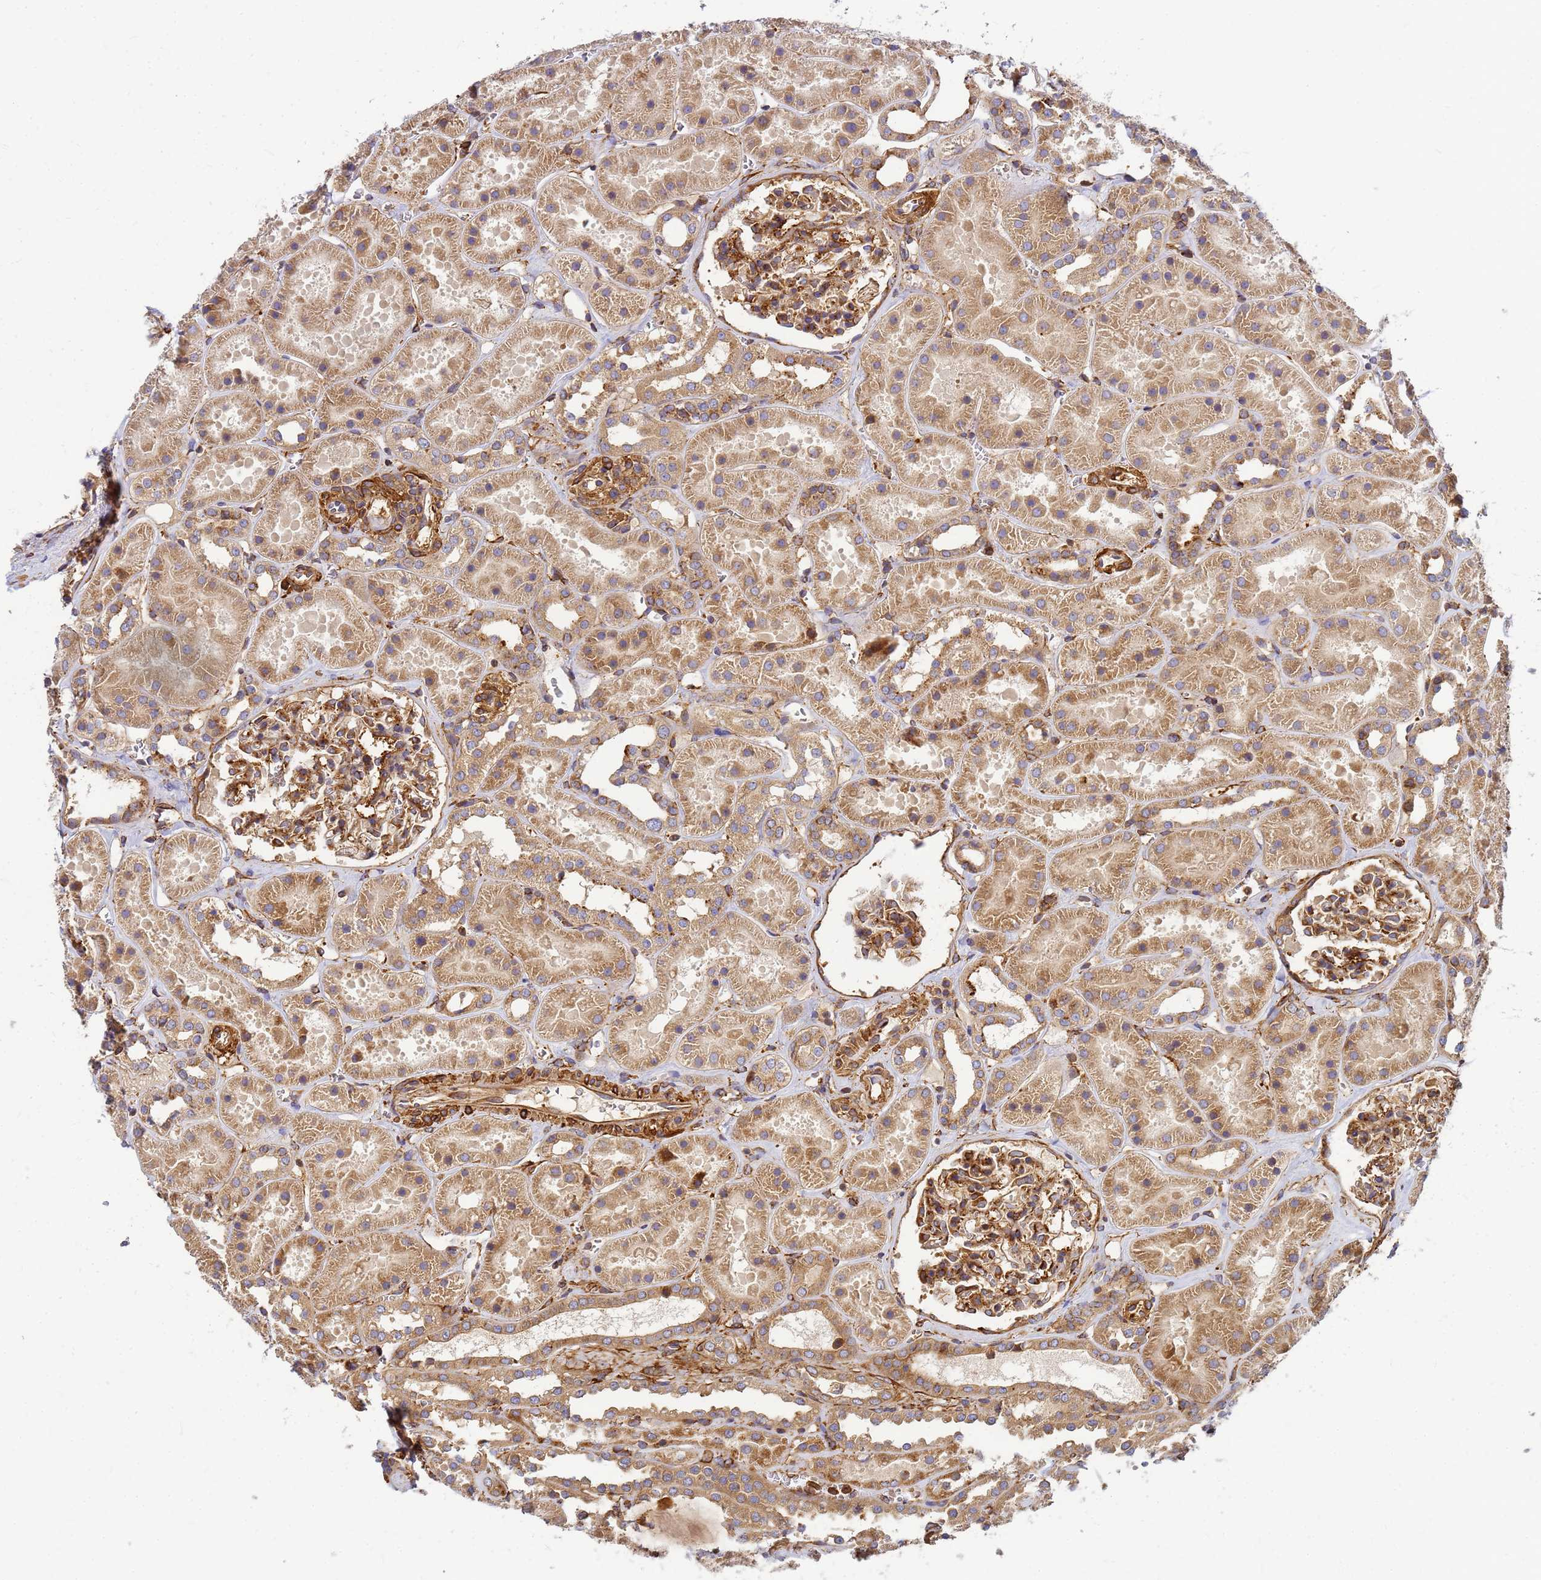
{"staining": {"intensity": "moderate", "quantity": ">75%", "location": "cytoplasmic/membranous"}, "tissue": "kidney", "cell_type": "Cells in glomeruli", "image_type": "normal", "snomed": [{"axis": "morphology", "description": "Normal tissue, NOS"}, {"axis": "topography", "description": "Kidney"}], "caption": "Kidney stained for a protein (brown) demonstrates moderate cytoplasmic/membranous positive positivity in about >75% of cells in glomeruli.", "gene": "C2CD5", "patient": {"sex": "female", "age": 41}}